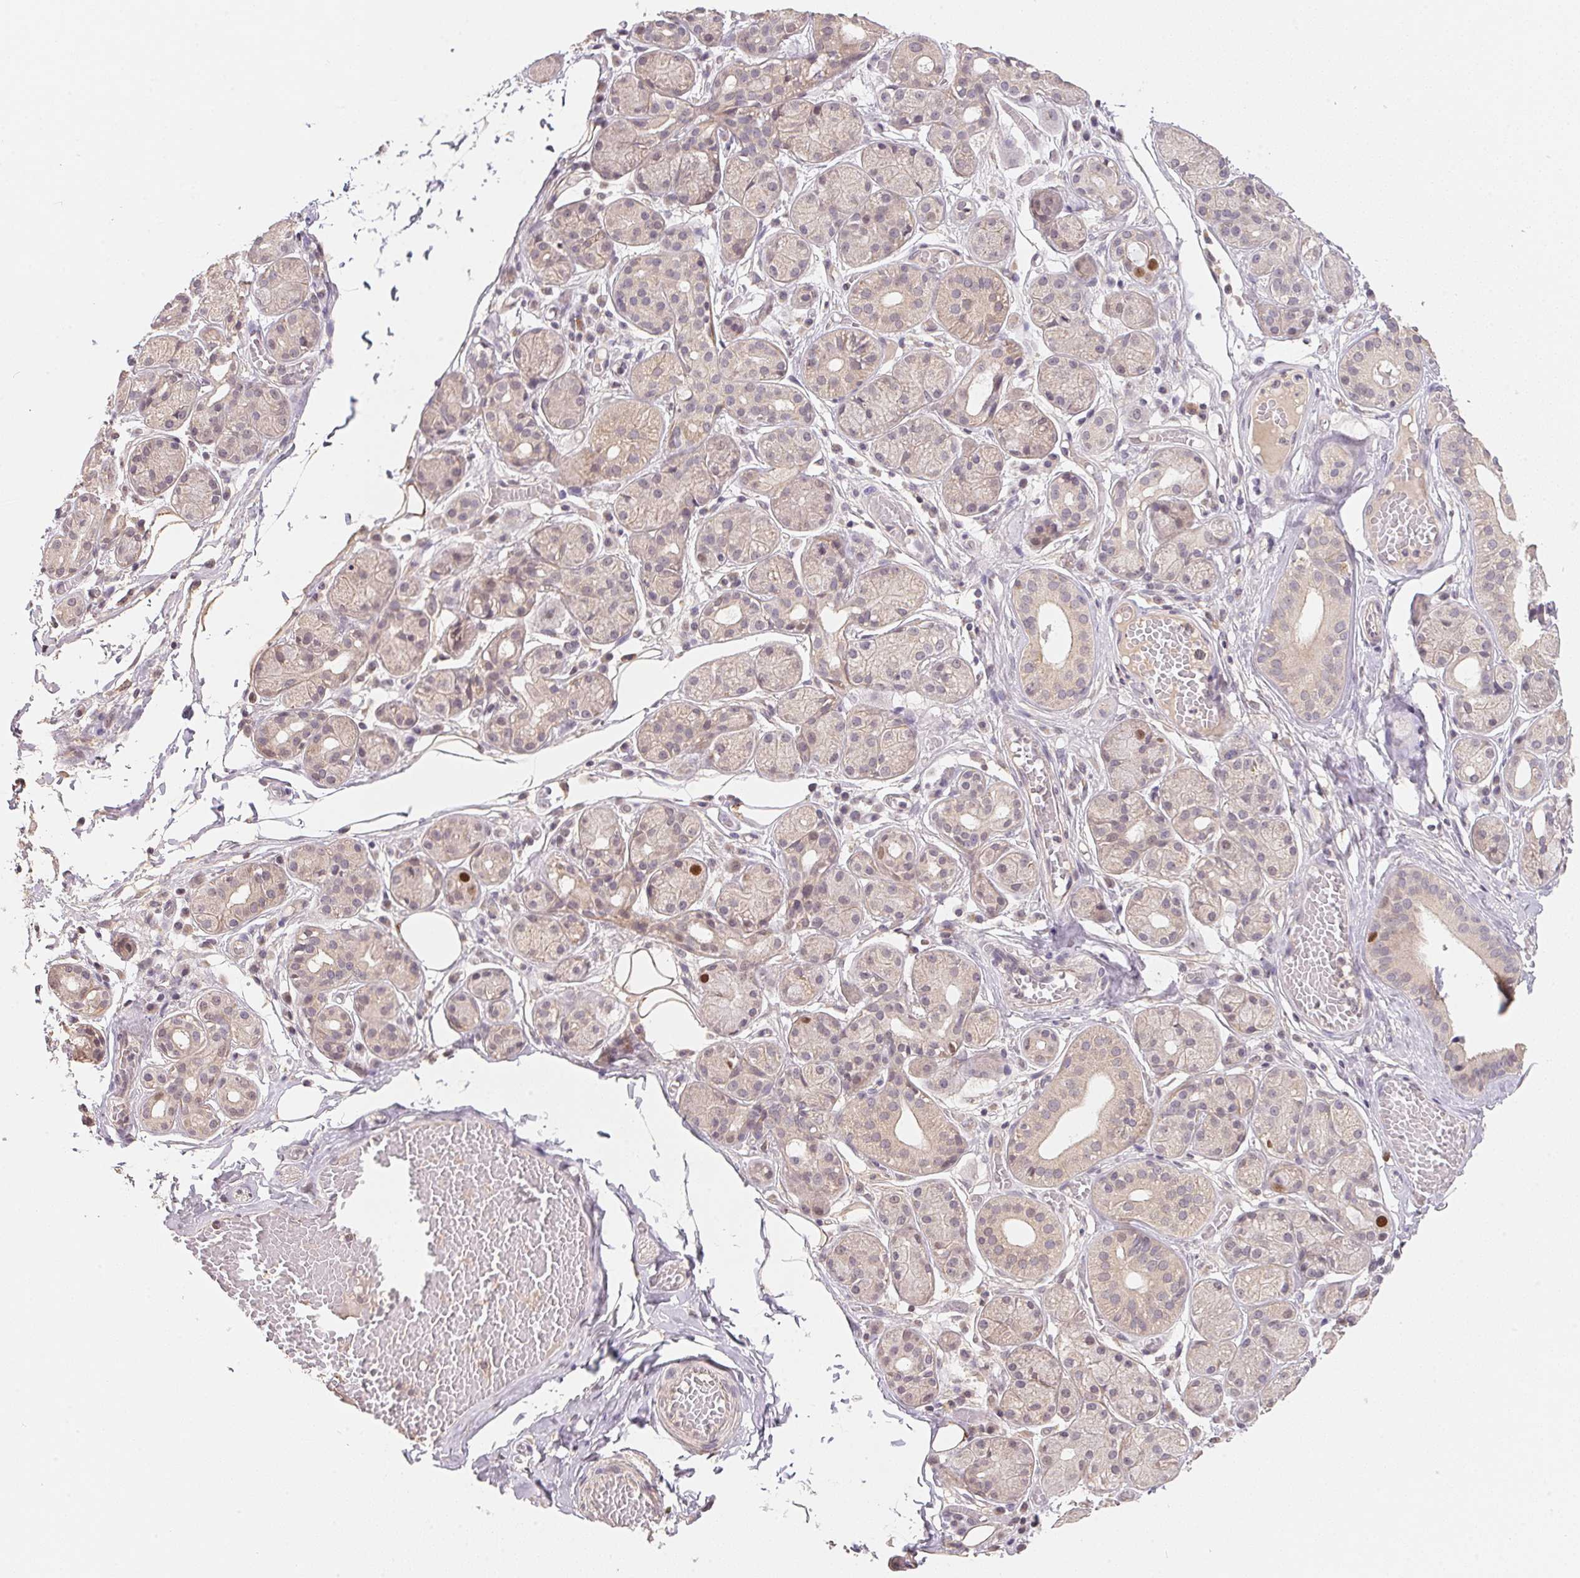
{"staining": {"intensity": "weak", "quantity": "<25%", "location": "cytoplasmic/membranous,nuclear"}, "tissue": "salivary gland", "cell_type": "Glandular cells", "image_type": "normal", "snomed": [{"axis": "morphology", "description": "Normal tissue, NOS"}, {"axis": "topography", "description": "Salivary gland"}, {"axis": "topography", "description": "Peripheral nerve tissue"}], "caption": "High magnification brightfield microscopy of benign salivary gland stained with DAB (3,3'-diaminobenzidine) (brown) and counterstained with hematoxylin (blue): glandular cells show no significant positivity.", "gene": "KIFC1", "patient": {"sex": "male", "age": 71}}